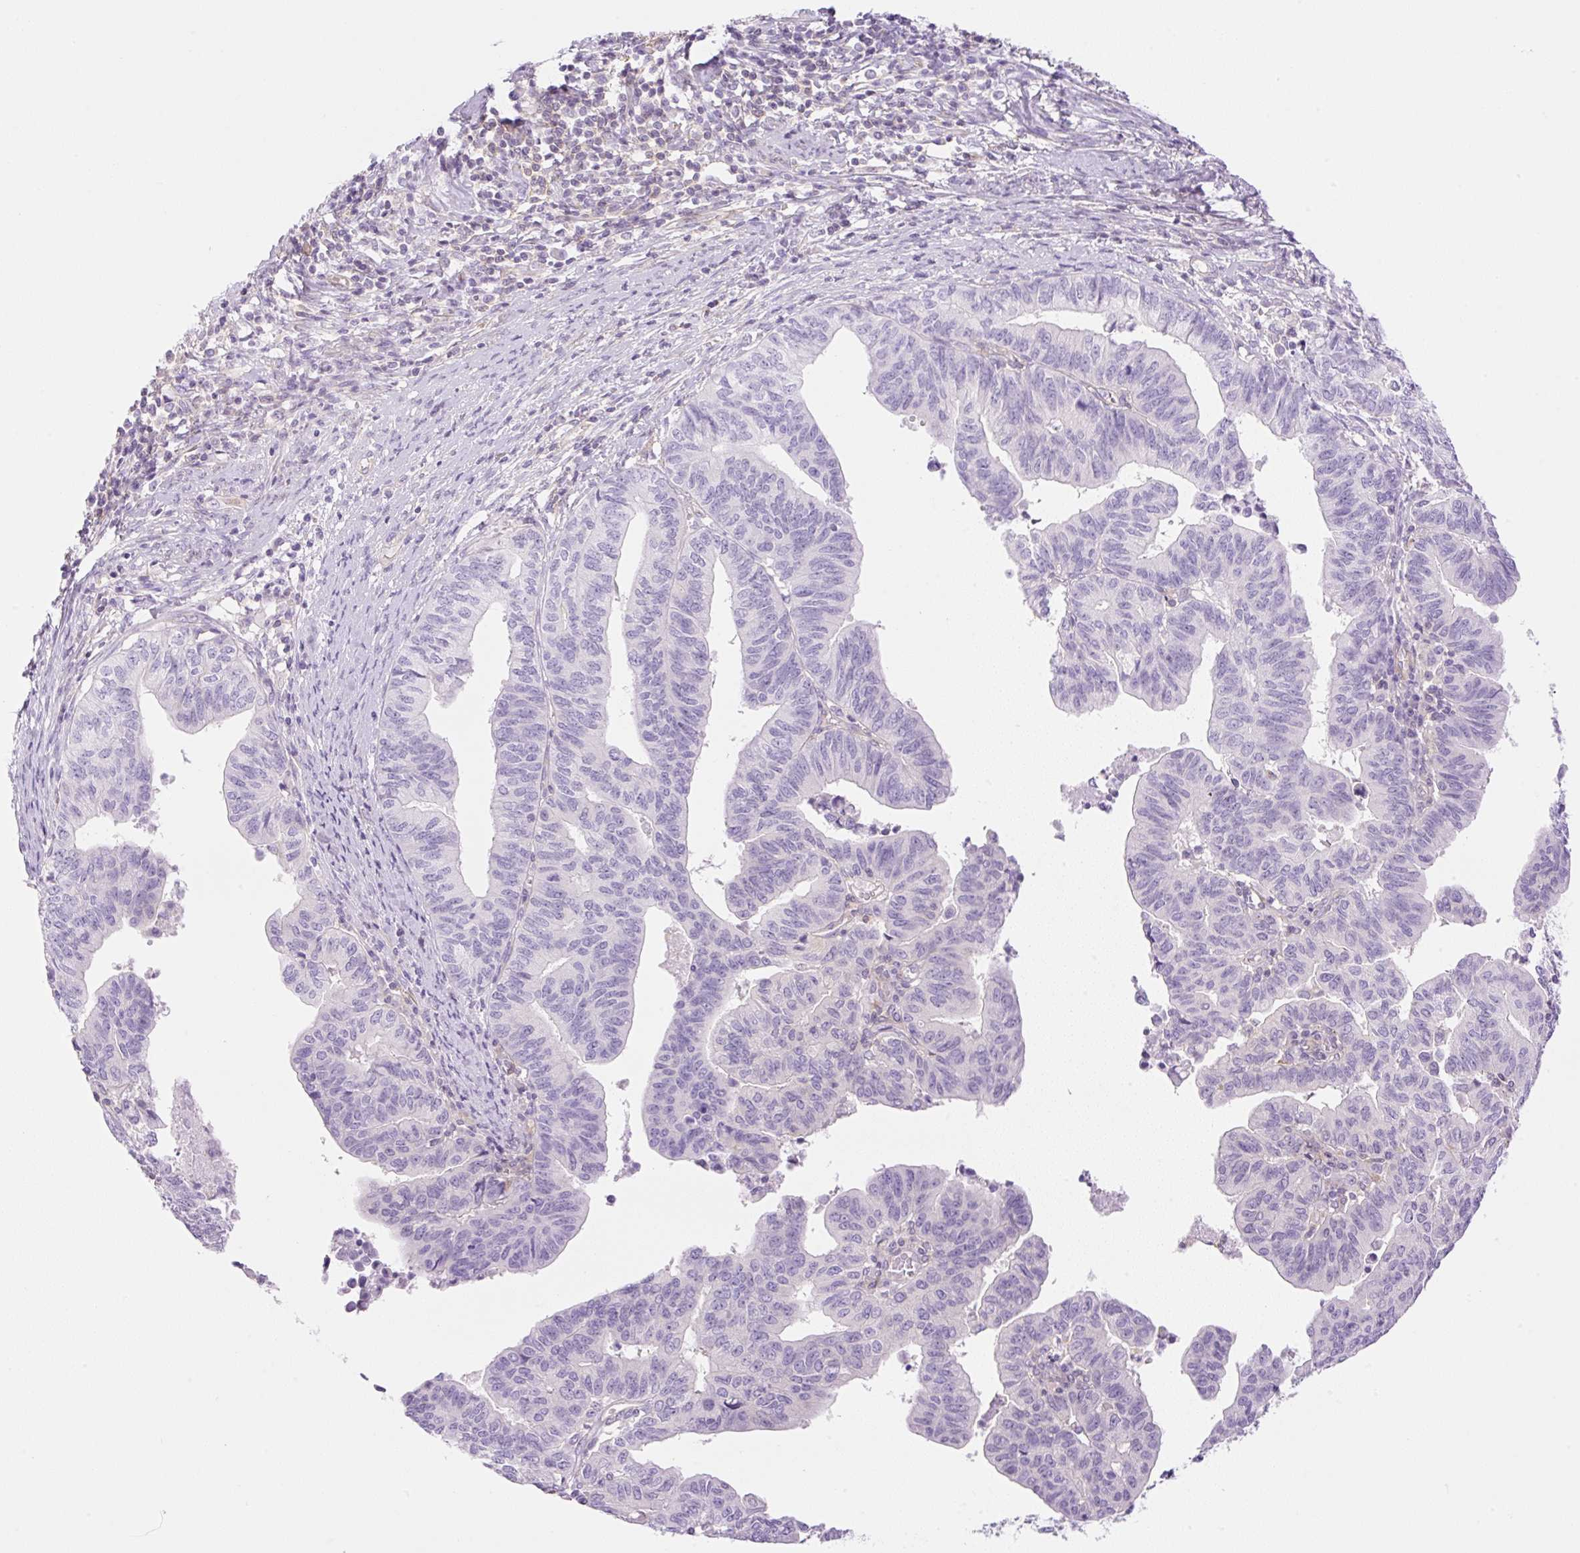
{"staining": {"intensity": "negative", "quantity": "none", "location": "none"}, "tissue": "endometrial cancer", "cell_type": "Tumor cells", "image_type": "cancer", "snomed": [{"axis": "morphology", "description": "Adenocarcinoma, NOS"}, {"axis": "topography", "description": "Endometrium"}], "caption": "The immunohistochemistry micrograph has no significant expression in tumor cells of adenocarcinoma (endometrial) tissue.", "gene": "EHD3", "patient": {"sex": "female", "age": 65}}